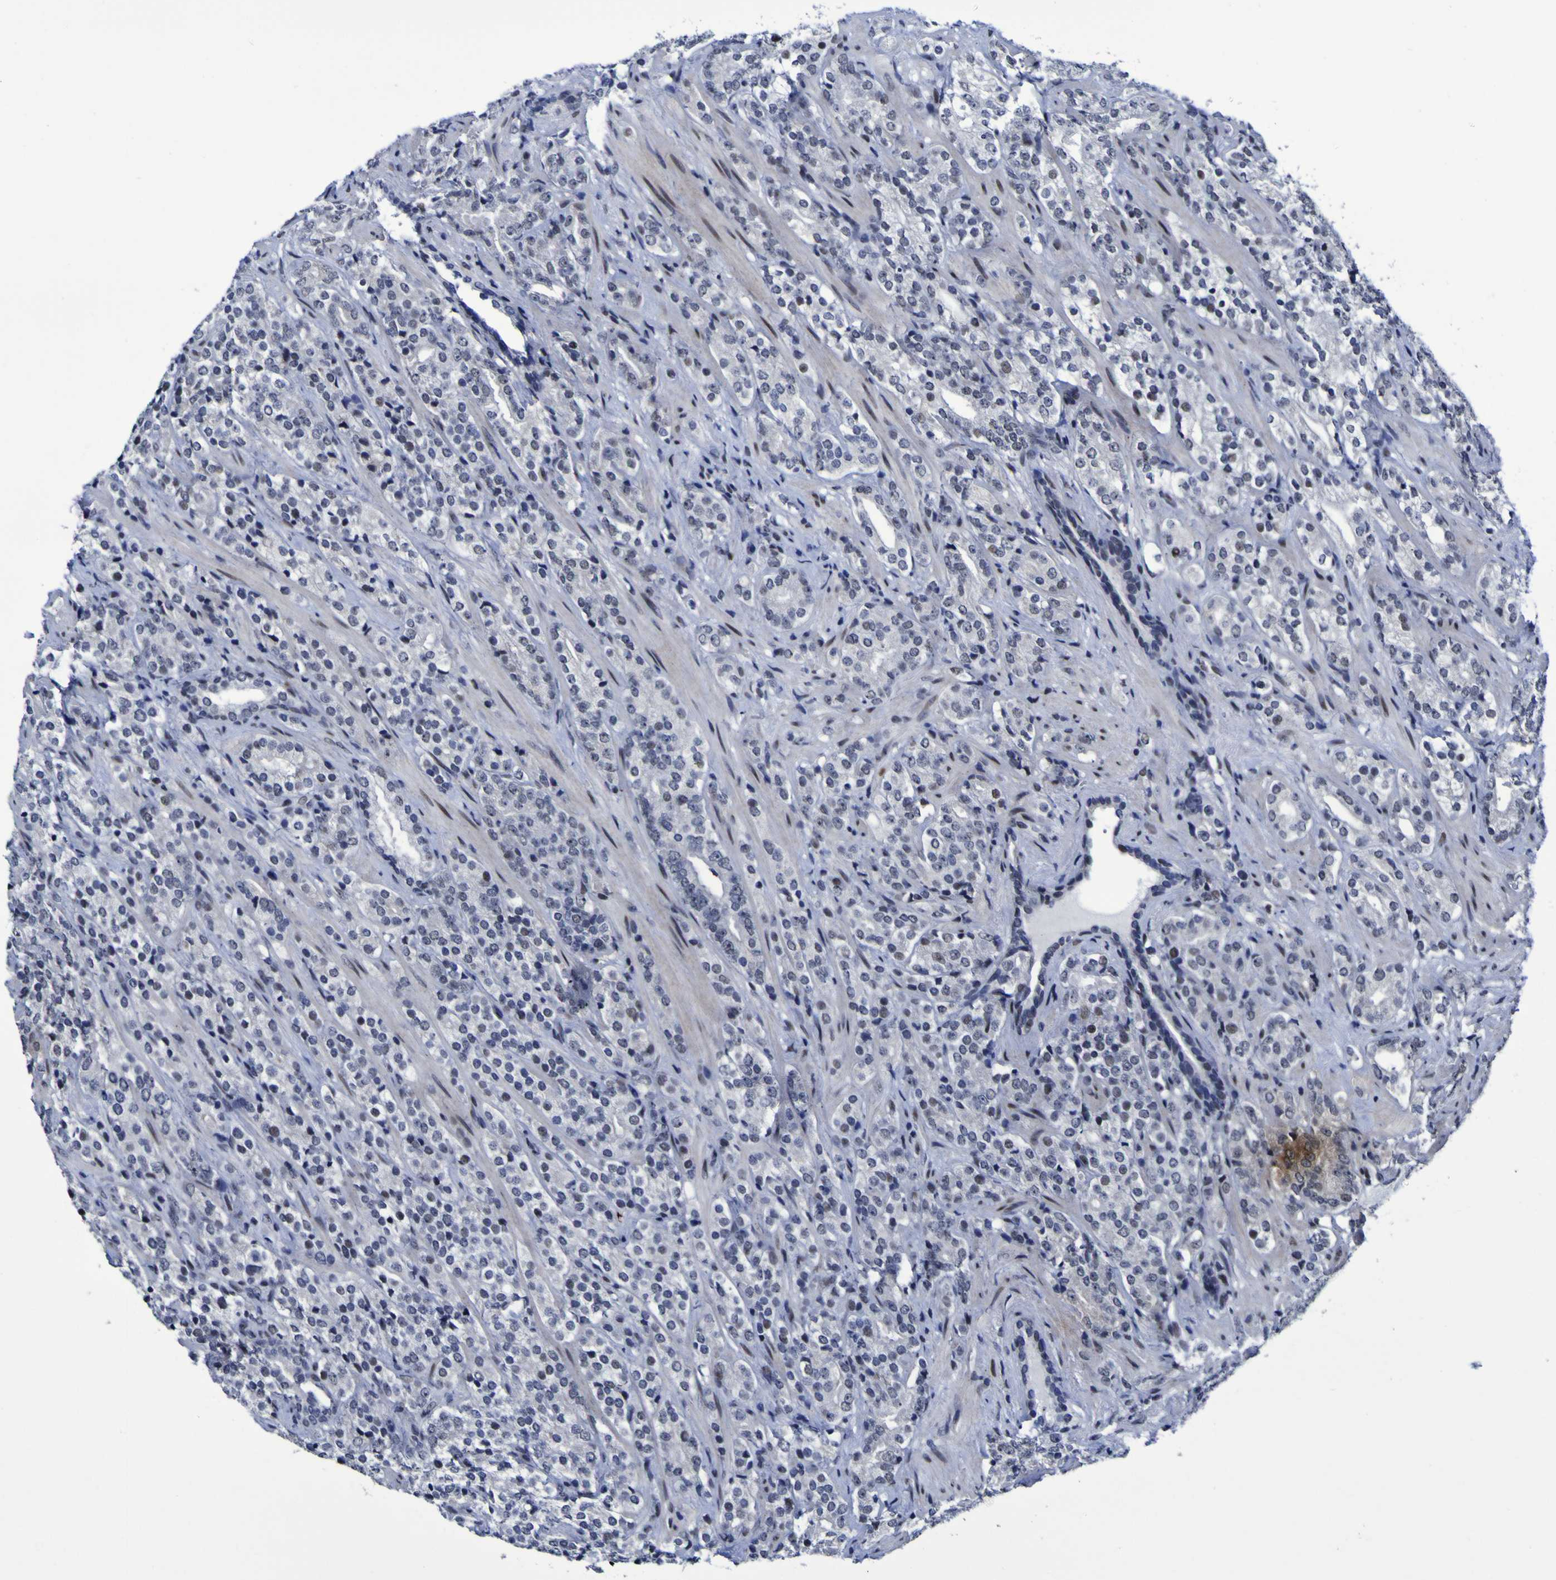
{"staining": {"intensity": "weak", "quantity": "<25%", "location": "nuclear"}, "tissue": "prostate cancer", "cell_type": "Tumor cells", "image_type": "cancer", "snomed": [{"axis": "morphology", "description": "Adenocarcinoma, High grade"}, {"axis": "topography", "description": "Prostate"}], "caption": "Histopathology image shows no significant protein staining in tumor cells of prostate cancer (high-grade adenocarcinoma).", "gene": "MBD3", "patient": {"sex": "male", "age": 71}}